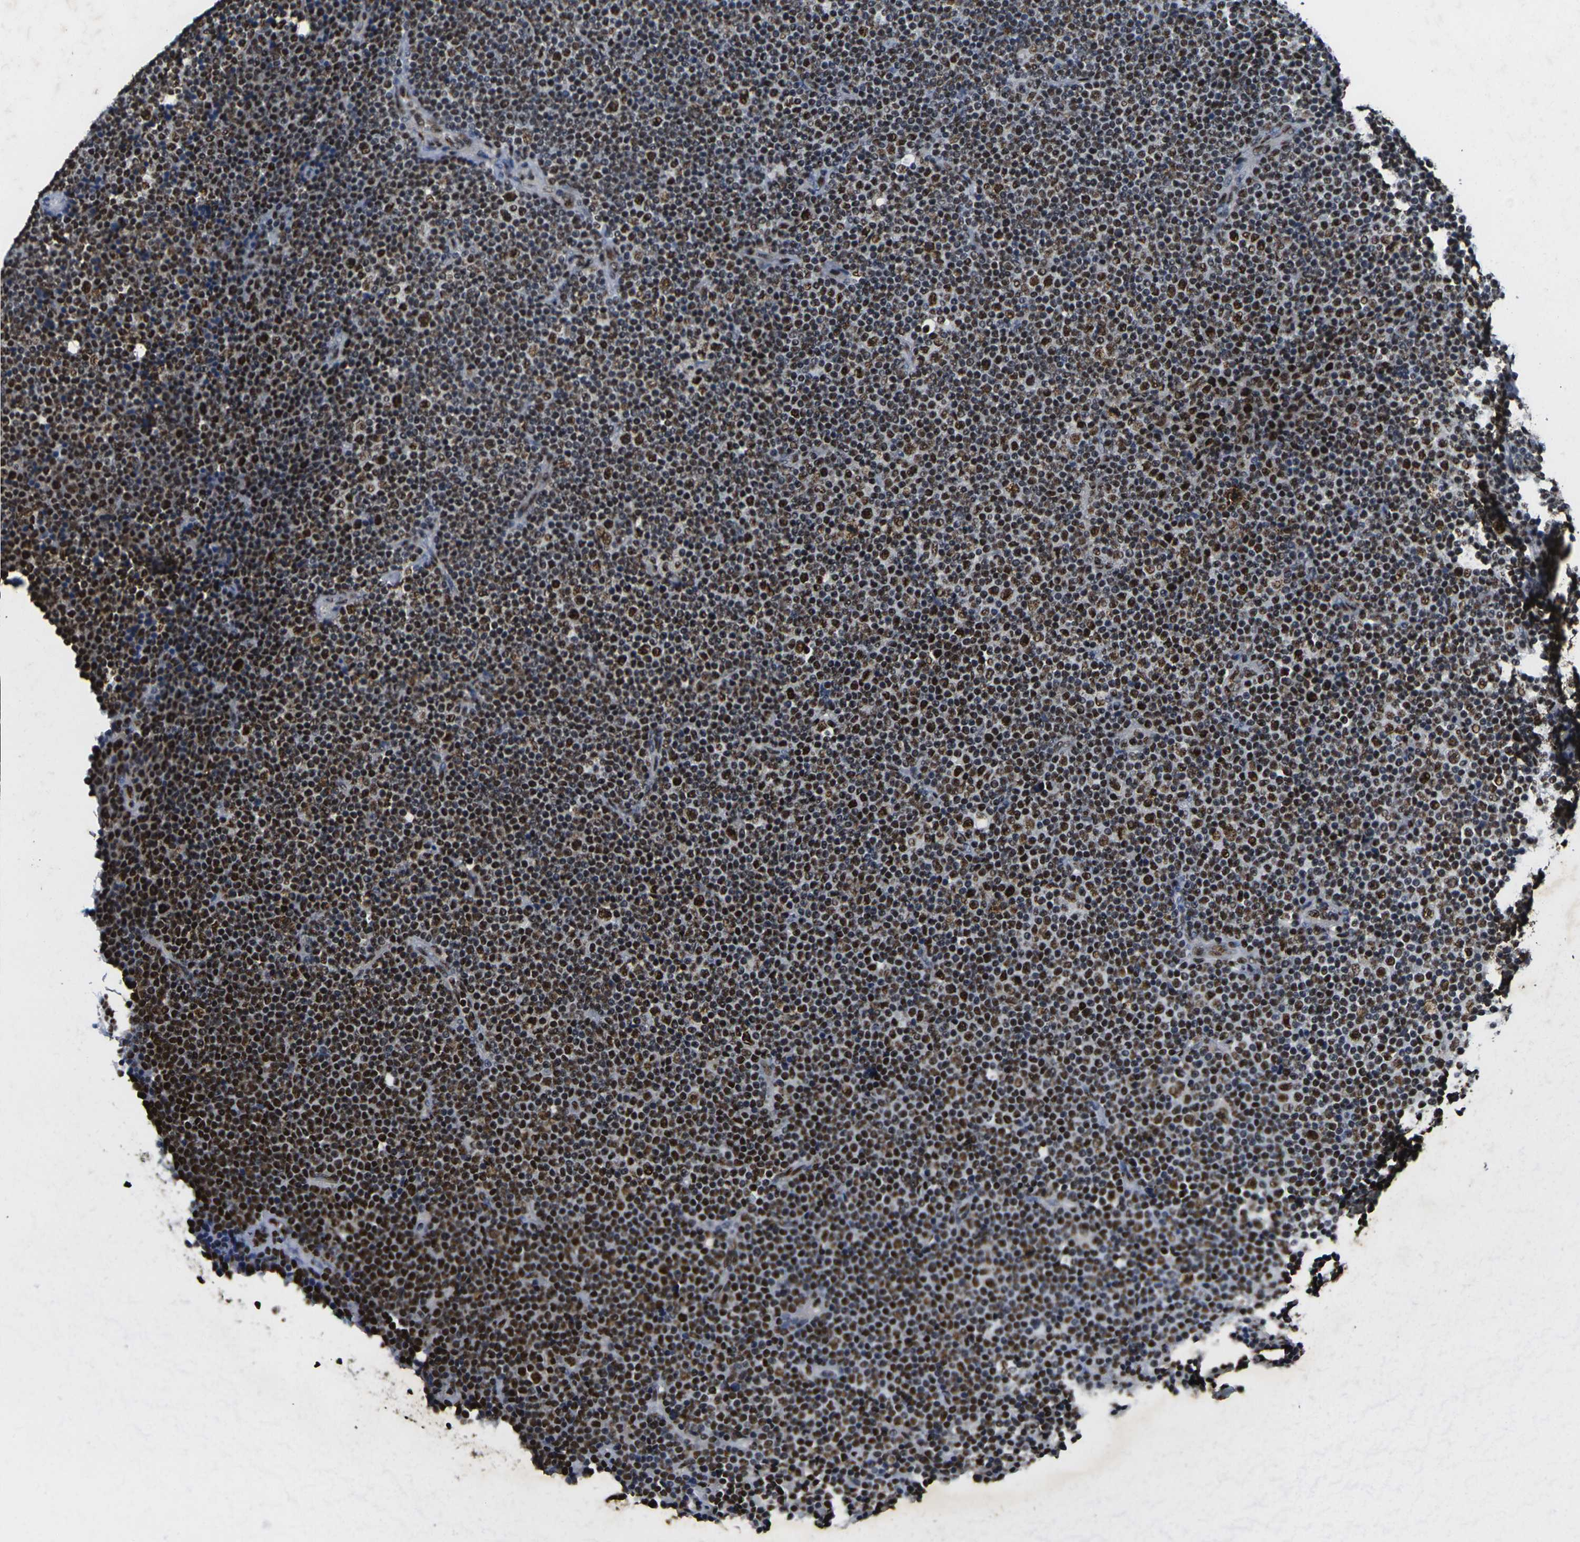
{"staining": {"intensity": "strong", "quantity": ">75%", "location": "nuclear"}, "tissue": "lymphoma", "cell_type": "Tumor cells", "image_type": "cancer", "snomed": [{"axis": "morphology", "description": "Malignant lymphoma, non-Hodgkin's type, Low grade"}, {"axis": "topography", "description": "Lymph node"}], "caption": "The image reveals a brown stain indicating the presence of a protein in the nuclear of tumor cells in lymphoma. Nuclei are stained in blue.", "gene": "SMARCC1", "patient": {"sex": "female", "age": 67}}